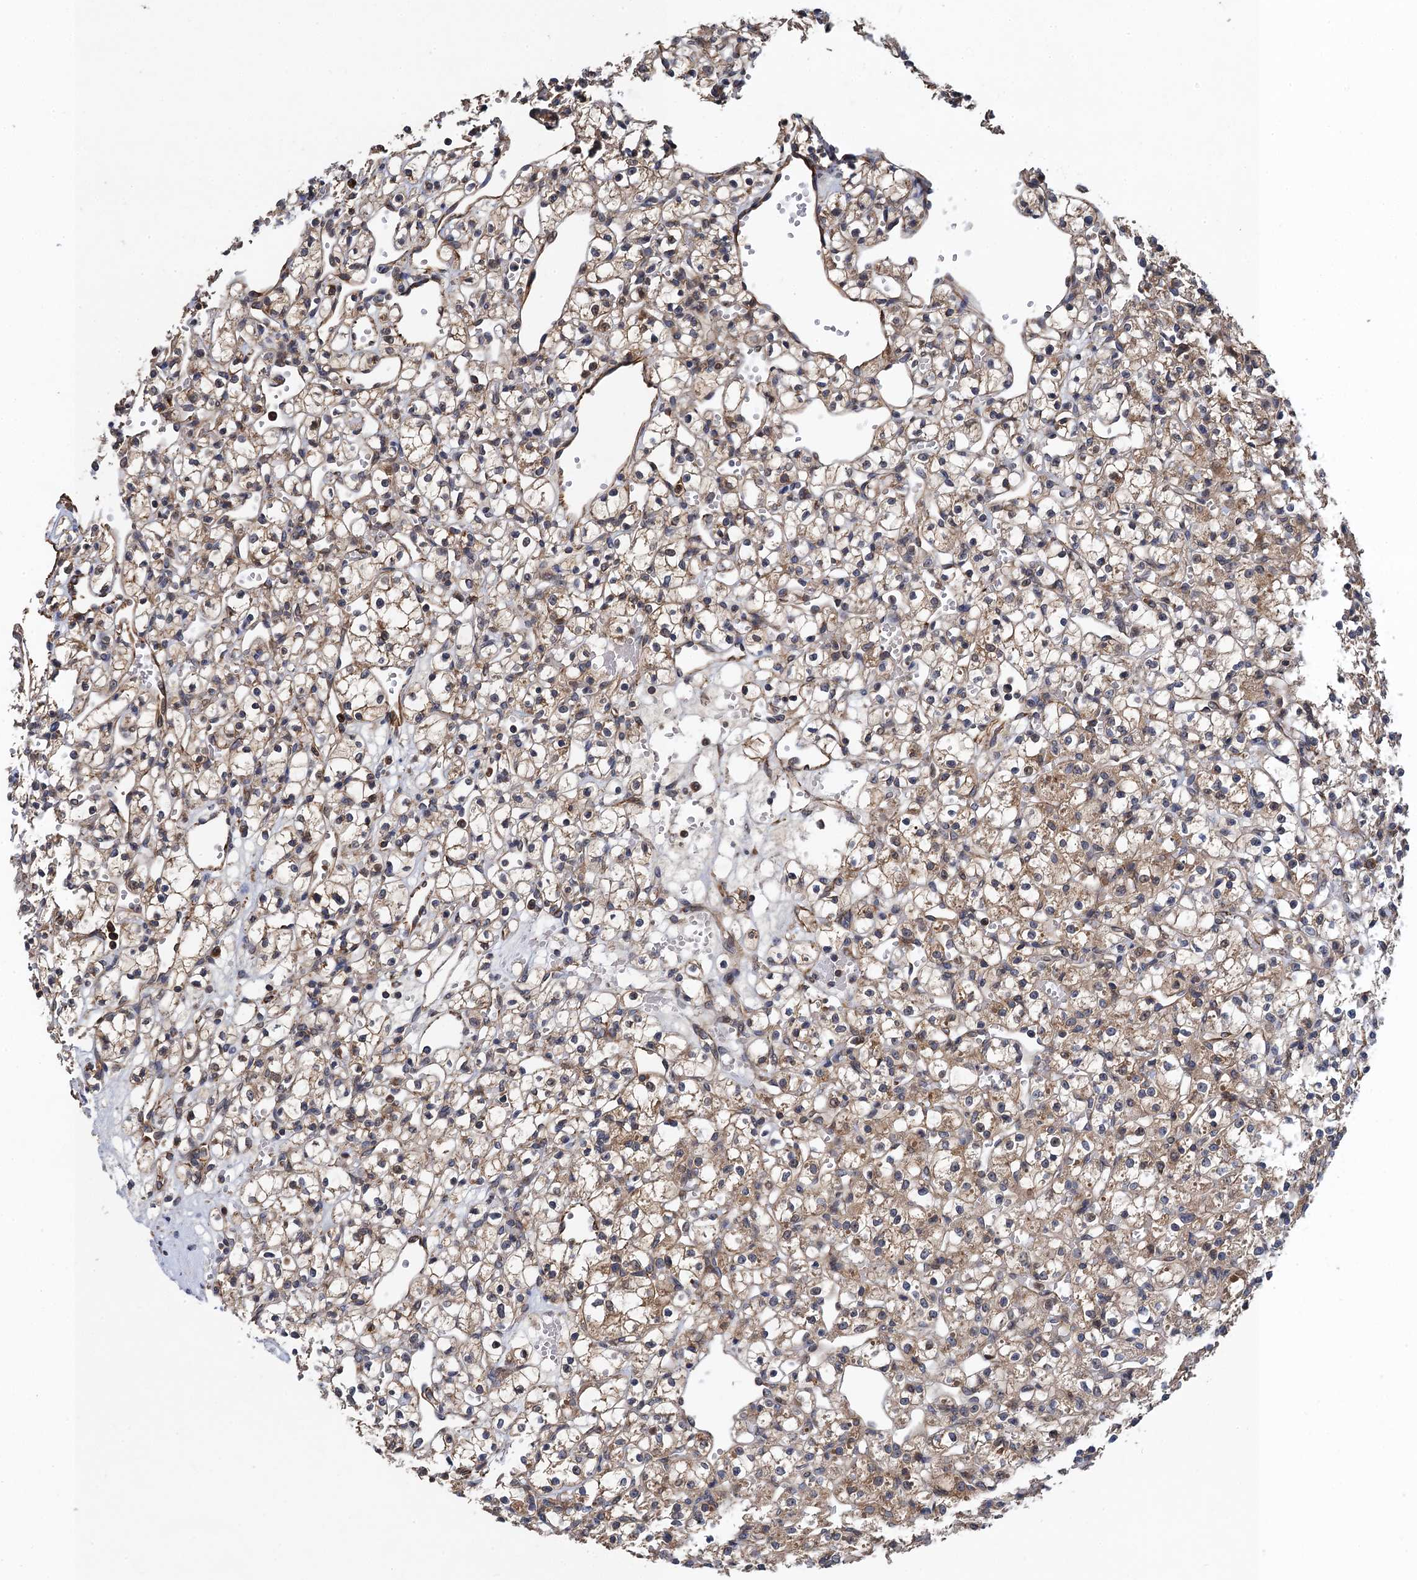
{"staining": {"intensity": "weak", "quantity": "25%-75%", "location": "cytoplasmic/membranous"}, "tissue": "renal cancer", "cell_type": "Tumor cells", "image_type": "cancer", "snomed": [{"axis": "morphology", "description": "Adenocarcinoma, NOS"}, {"axis": "topography", "description": "Kidney"}], "caption": "DAB immunohistochemical staining of human adenocarcinoma (renal) shows weak cytoplasmic/membranous protein staining in approximately 25%-75% of tumor cells.", "gene": "PJA2", "patient": {"sex": "female", "age": 59}}